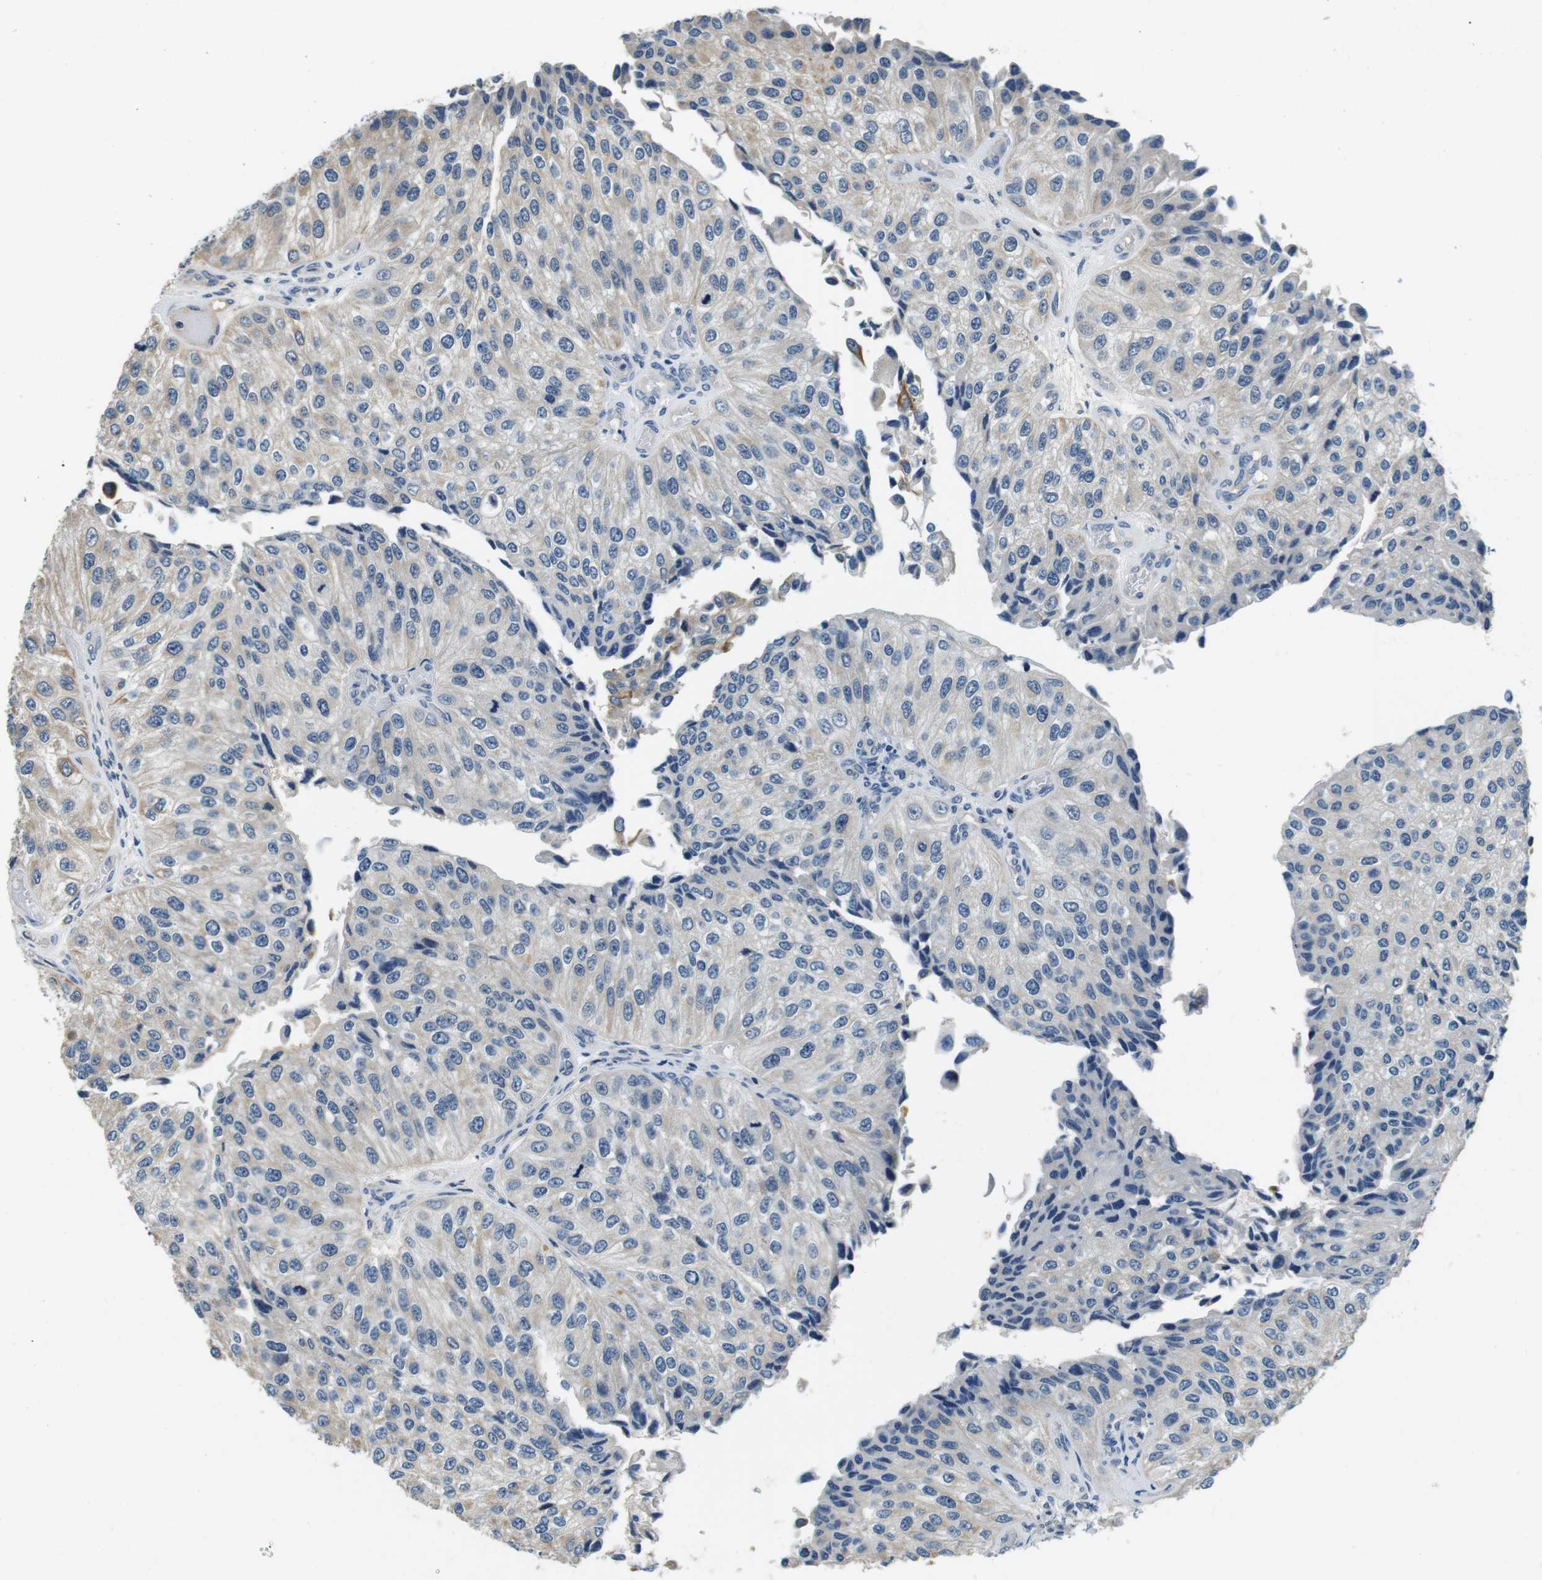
{"staining": {"intensity": "weak", "quantity": "<25%", "location": "cytoplasmic/membranous"}, "tissue": "urothelial cancer", "cell_type": "Tumor cells", "image_type": "cancer", "snomed": [{"axis": "morphology", "description": "Urothelial carcinoma, High grade"}, {"axis": "topography", "description": "Kidney"}, {"axis": "topography", "description": "Urinary bladder"}], "caption": "A micrograph of human urothelial carcinoma (high-grade) is negative for staining in tumor cells.", "gene": "DTNA", "patient": {"sex": "male", "age": 77}}